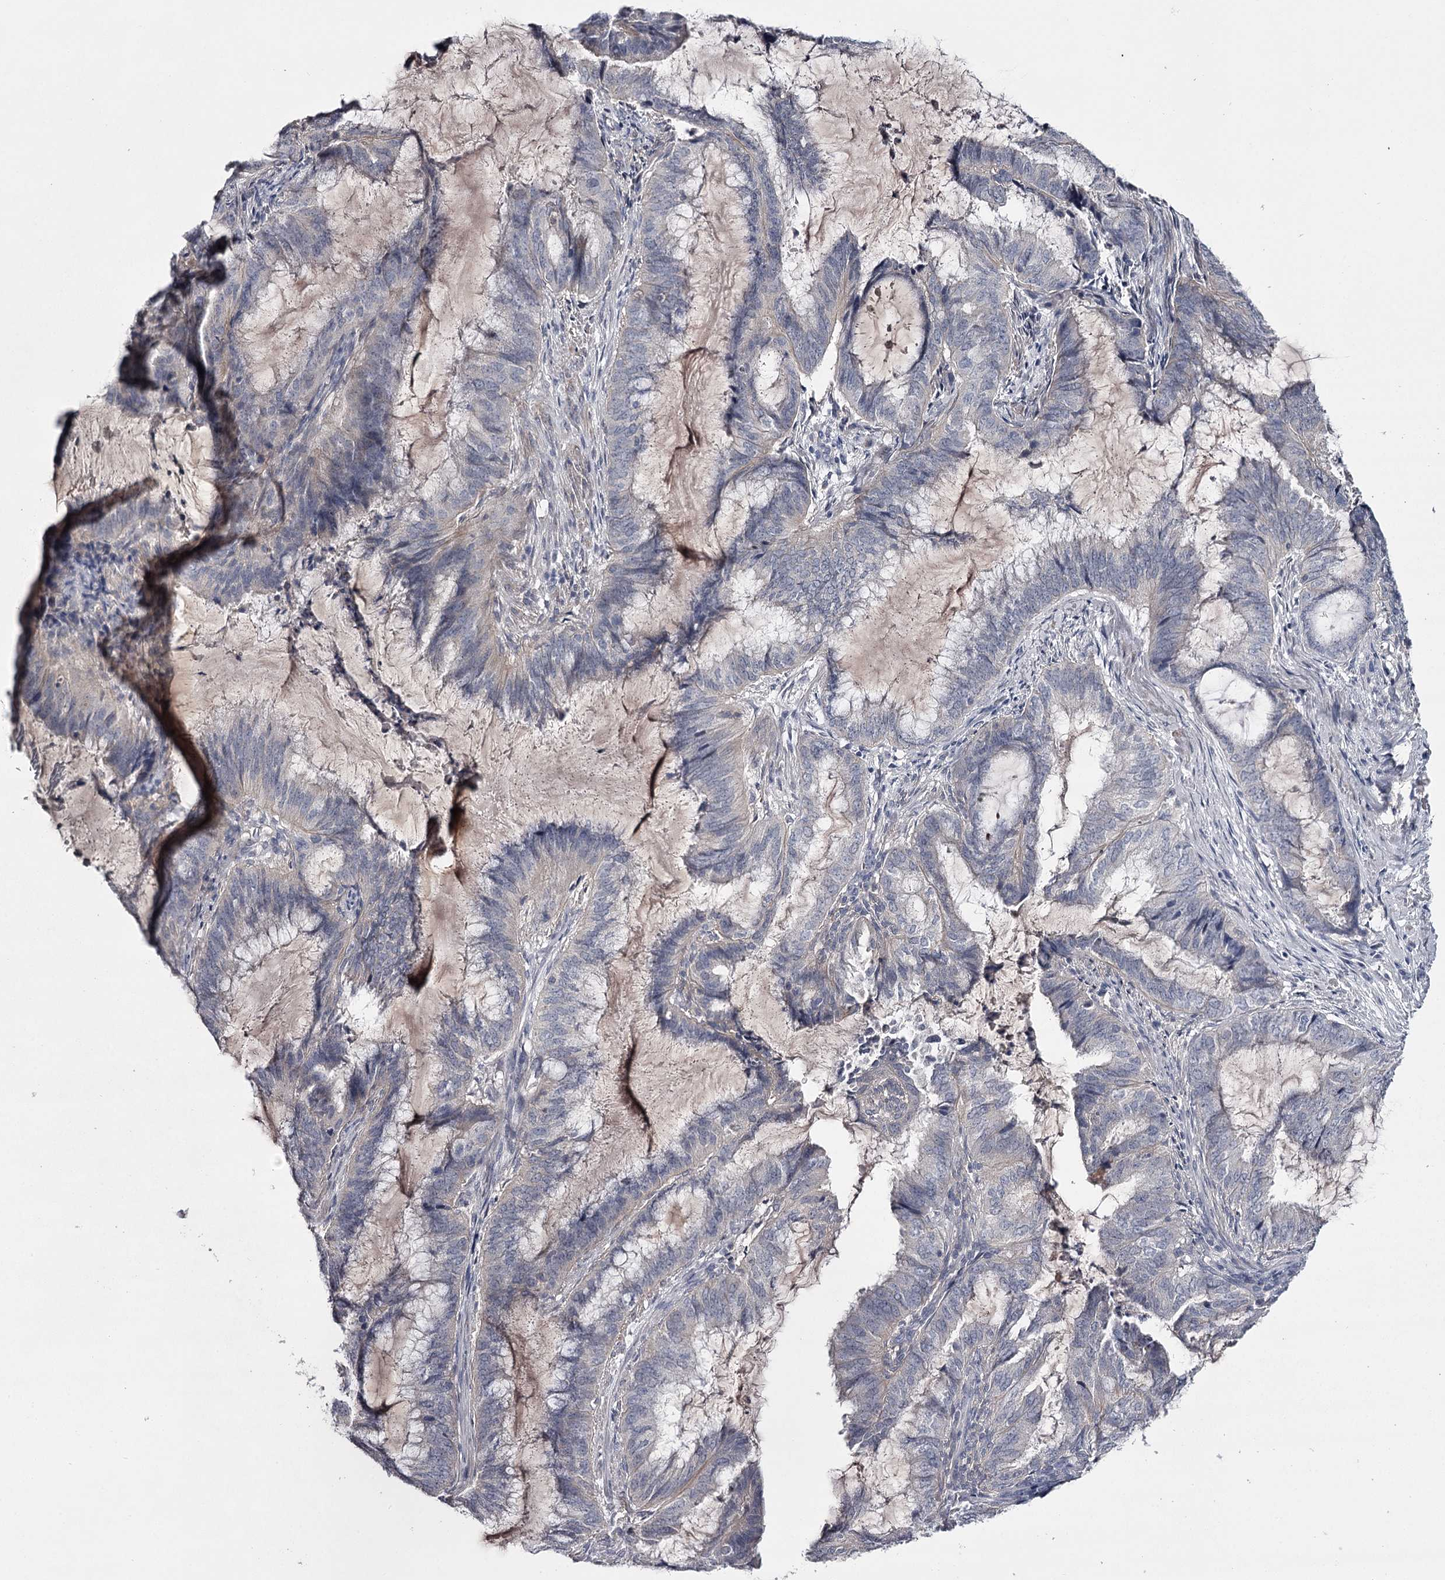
{"staining": {"intensity": "negative", "quantity": "none", "location": "none"}, "tissue": "endometrial cancer", "cell_type": "Tumor cells", "image_type": "cancer", "snomed": [{"axis": "morphology", "description": "Adenocarcinoma, NOS"}, {"axis": "topography", "description": "Endometrium"}], "caption": "This is an immunohistochemistry (IHC) histopathology image of human adenocarcinoma (endometrial). There is no positivity in tumor cells.", "gene": "FDXACB1", "patient": {"sex": "female", "age": 51}}